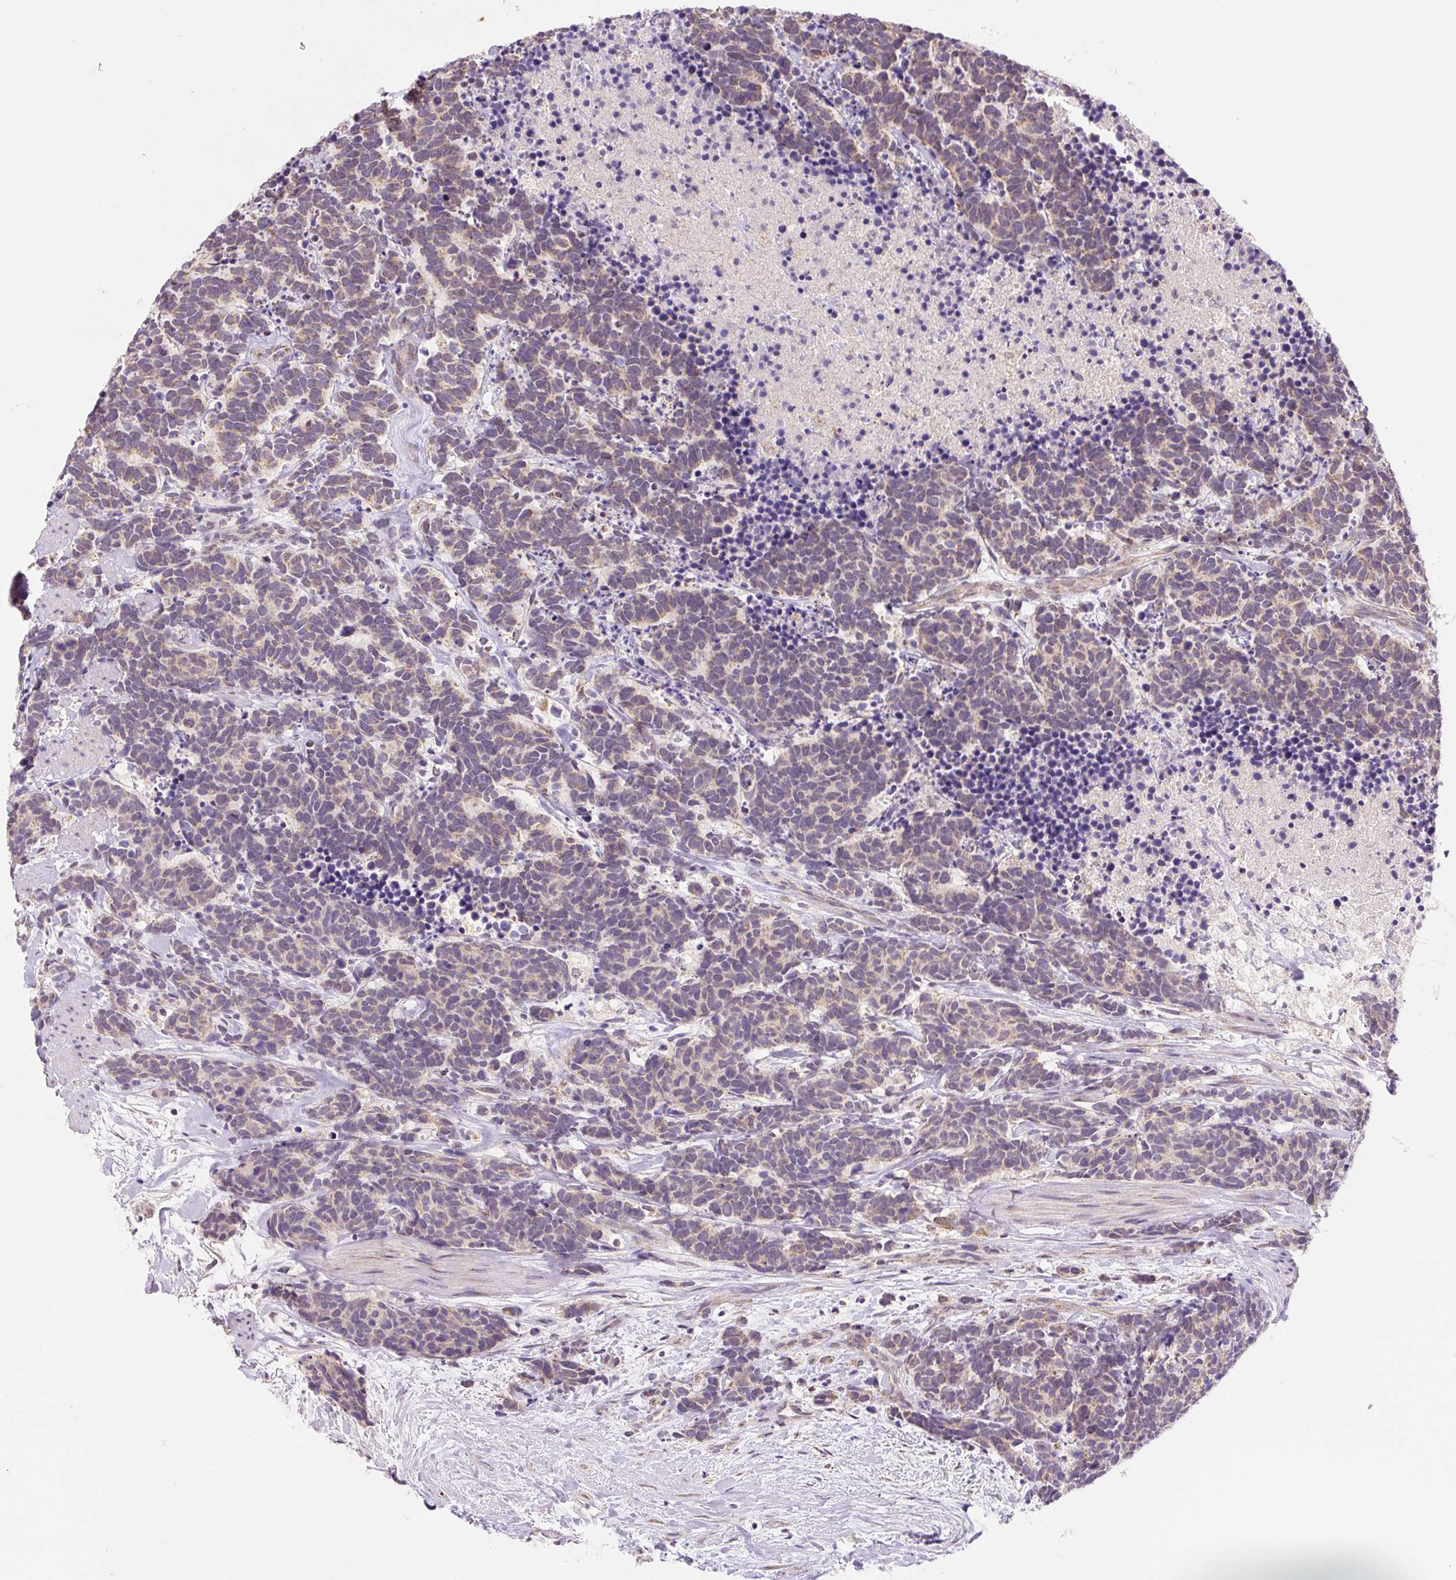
{"staining": {"intensity": "weak", "quantity": ">75%", "location": "cytoplasmic/membranous"}, "tissue": "carcinoid", "cell_type": "Tumor cells", "image_type": "cancer", "snomed": [{"axis": "morphology", "description": "Carcinoma, NOS"}, {"axis": "morphology", "description": "Carcinoid, malignant, NOS"}, {"axis": "topography", "description": "Prostate"}], "caption": "Protein analysis of carcinoma tissue shows weak cytoplasmic/membranous staining in about >75% of tumor cells.", "gene": "MFSD9", "patient": {"sex": "male", "age": 57}}